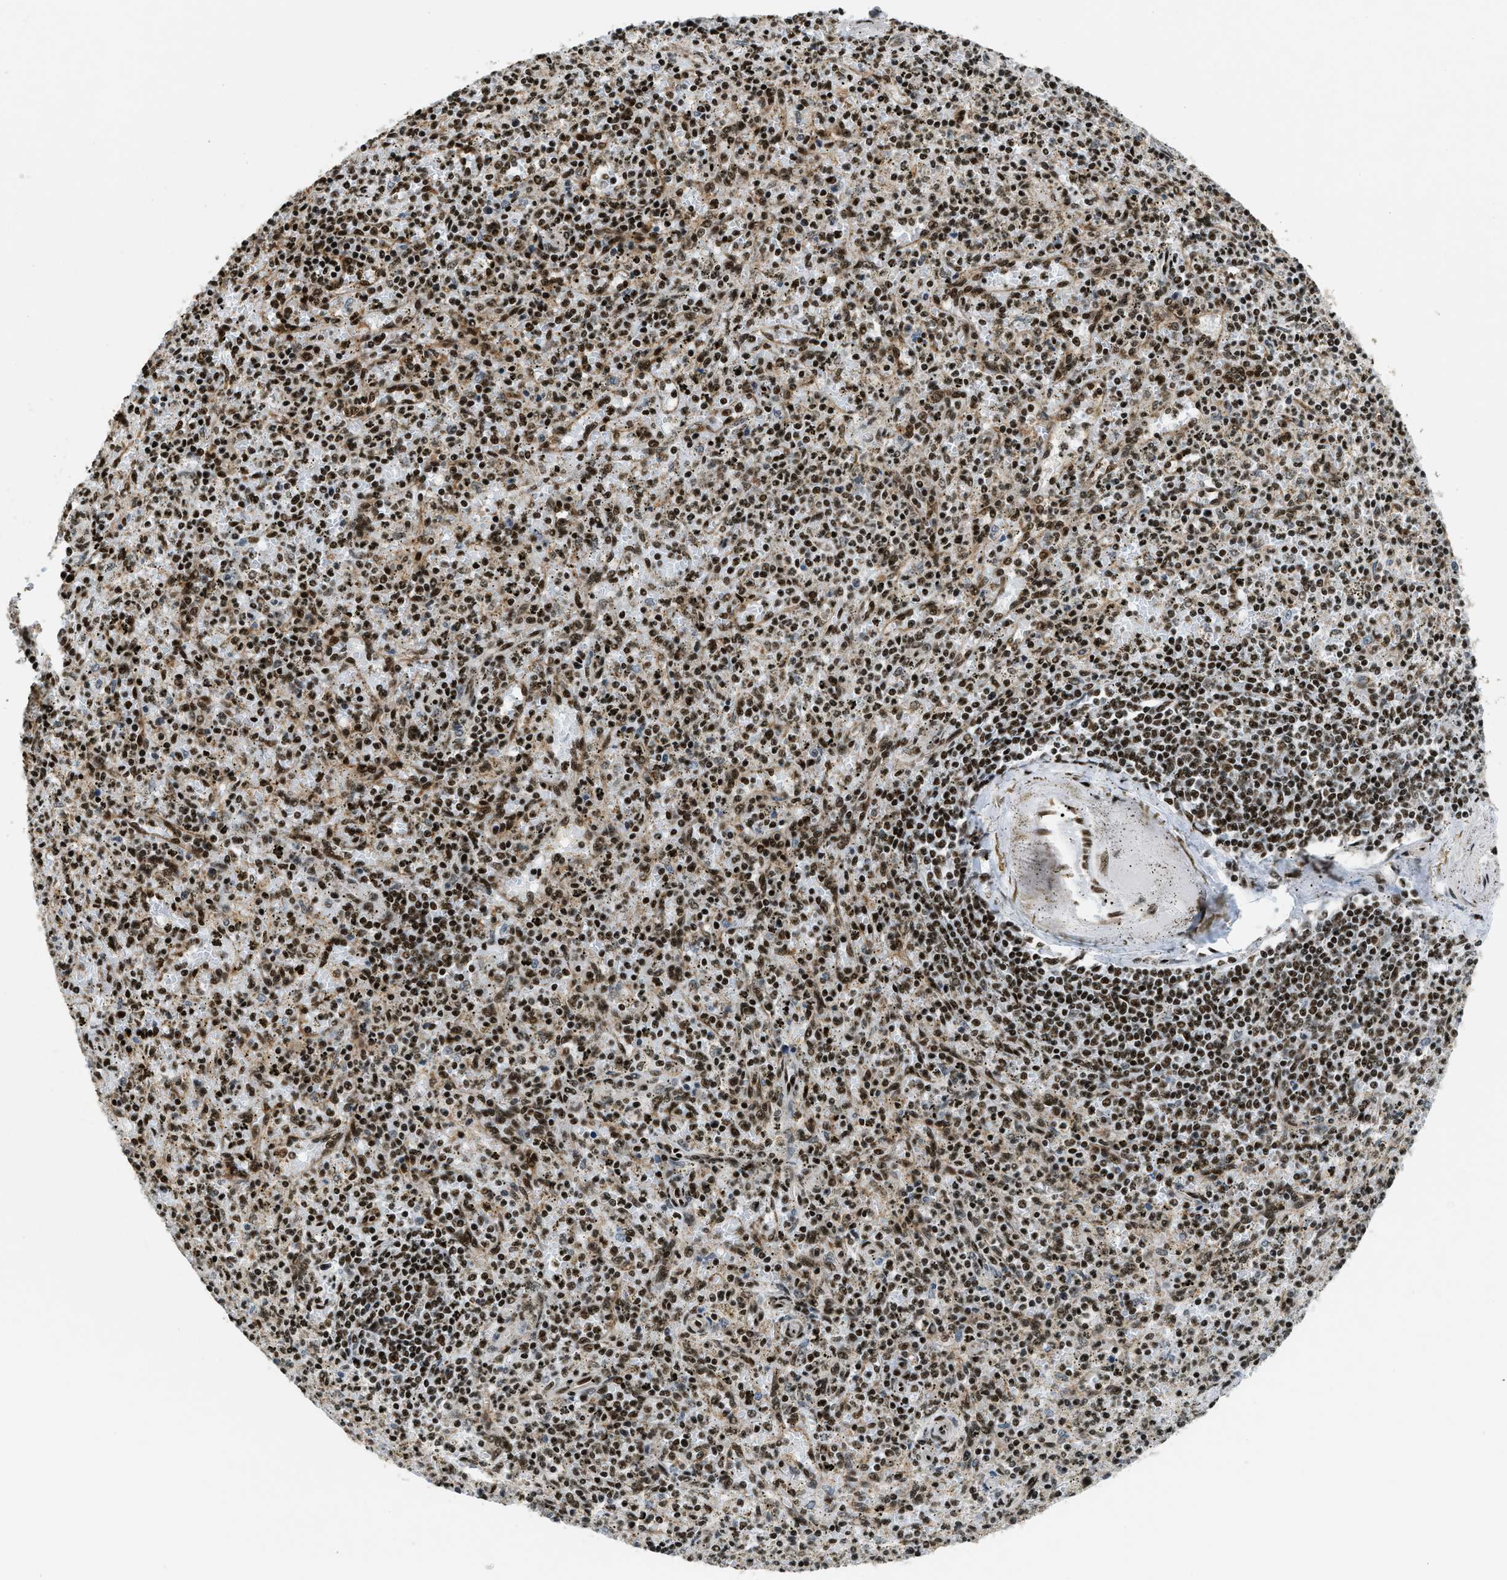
{"staining": {"intensity": "strong", "quantity": ">75%", "location": "nuclear"}, "tissue": "spleen", "cell_type": "Cells in red pulp", "image_type": "normal", "snomed": [{"axis": "morphology", "description": "Normal tissue, NOS"}, {"axis": "topography", "description": "Spleen"}], "caption": "Brown immunohistochemical staining in unremarkable human spleen displays strong nuclear staining in approximately >75% of cells in red pulp. (DAB = brown stain, brightfield microscopy at high magnification).", "gene": "GABPB1", "patient": {"sex": "male", "age": 72}}